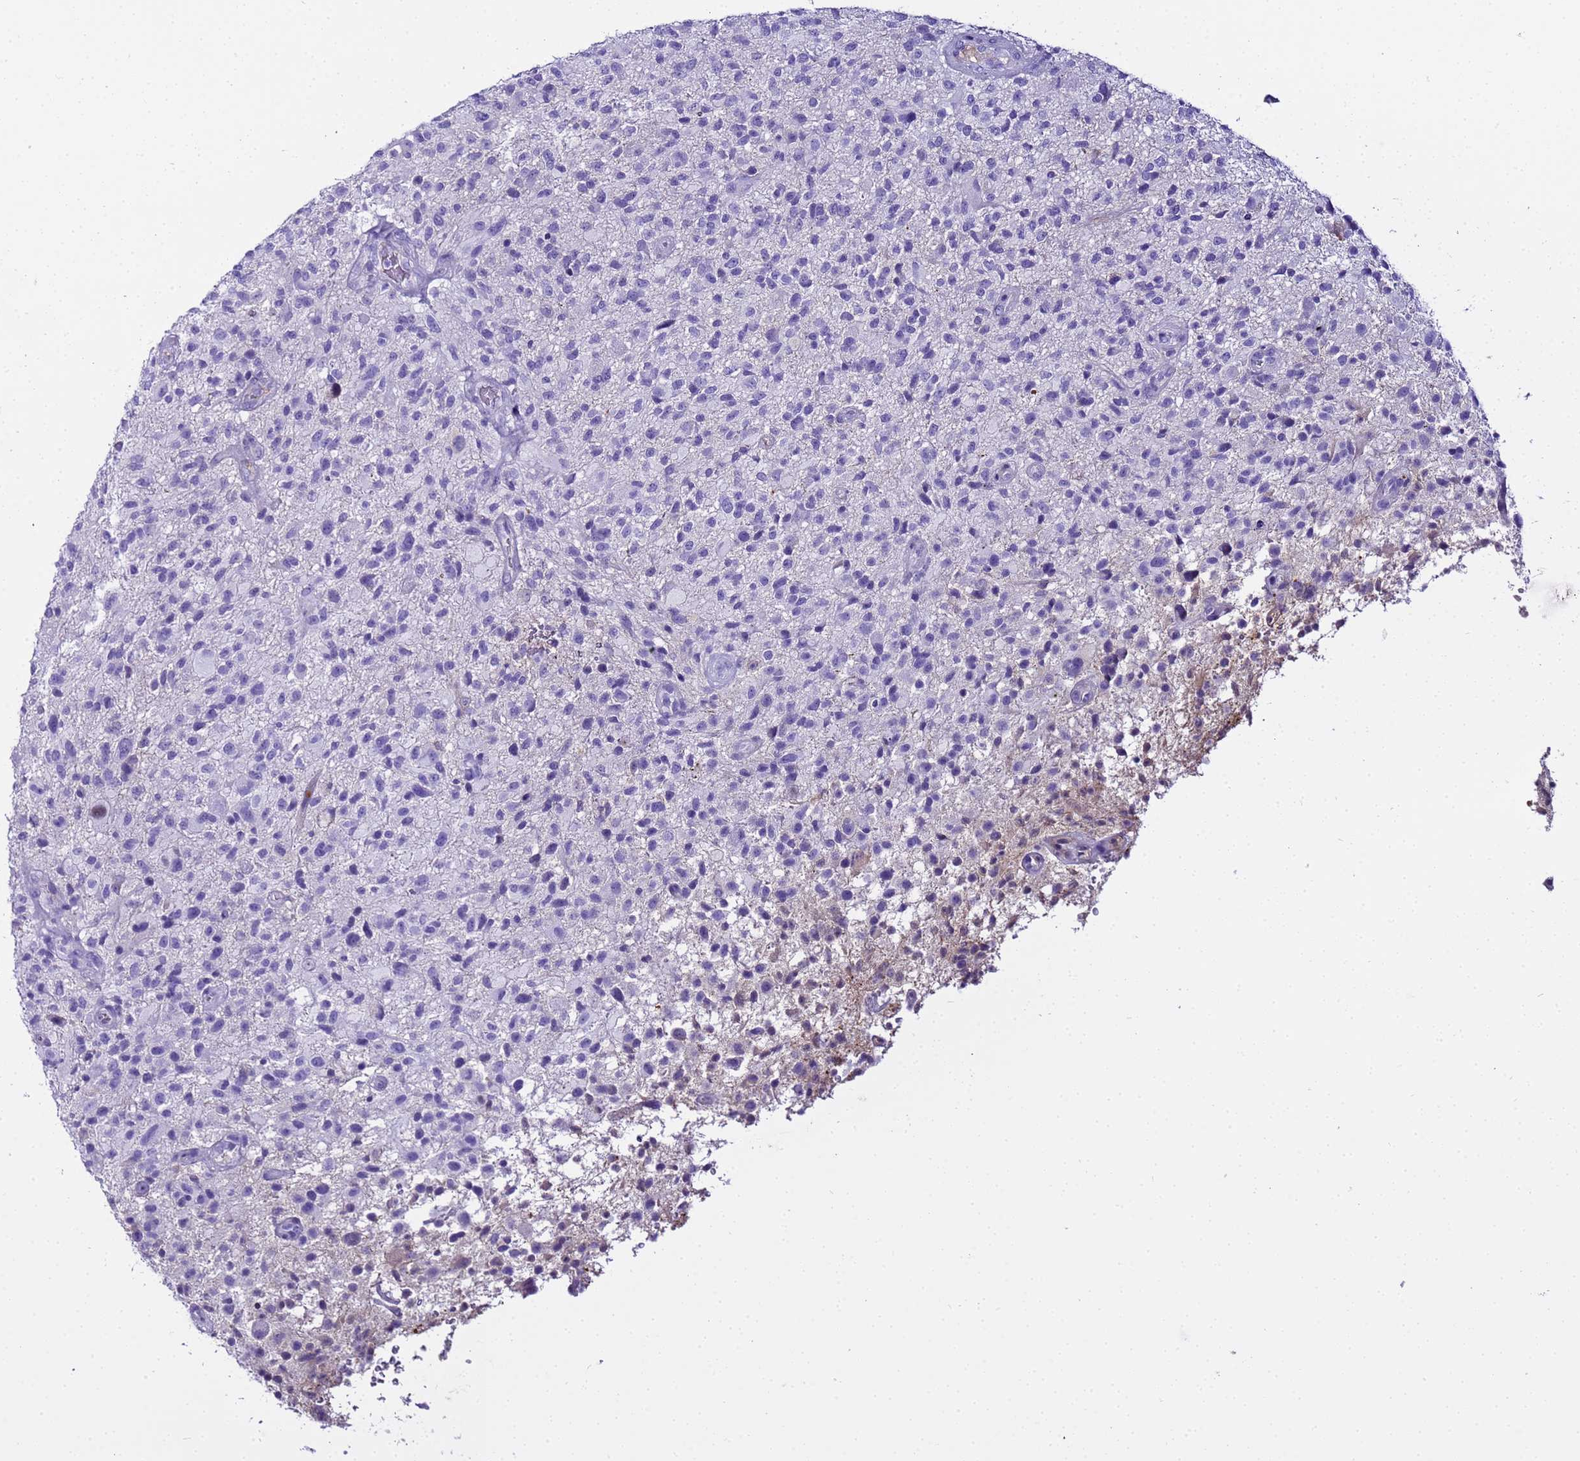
{"staining": {"intensity": "negative", "quantity": "none", "location": "none"}, "tissue": "glioma", "cell_type": "Tumor cells", "image_type": "cancer", "snomed": [{"axis": "morphology", "description": "Glioma, malignant, High grade"}, {"axis": "topography", "description": "Brain"}], "caption": "Photomicrograph shows no significant protein positivity in tumor cells of glioma.", "gene": "CFHR2", "patient": {"sex": "male", "age": 47}}